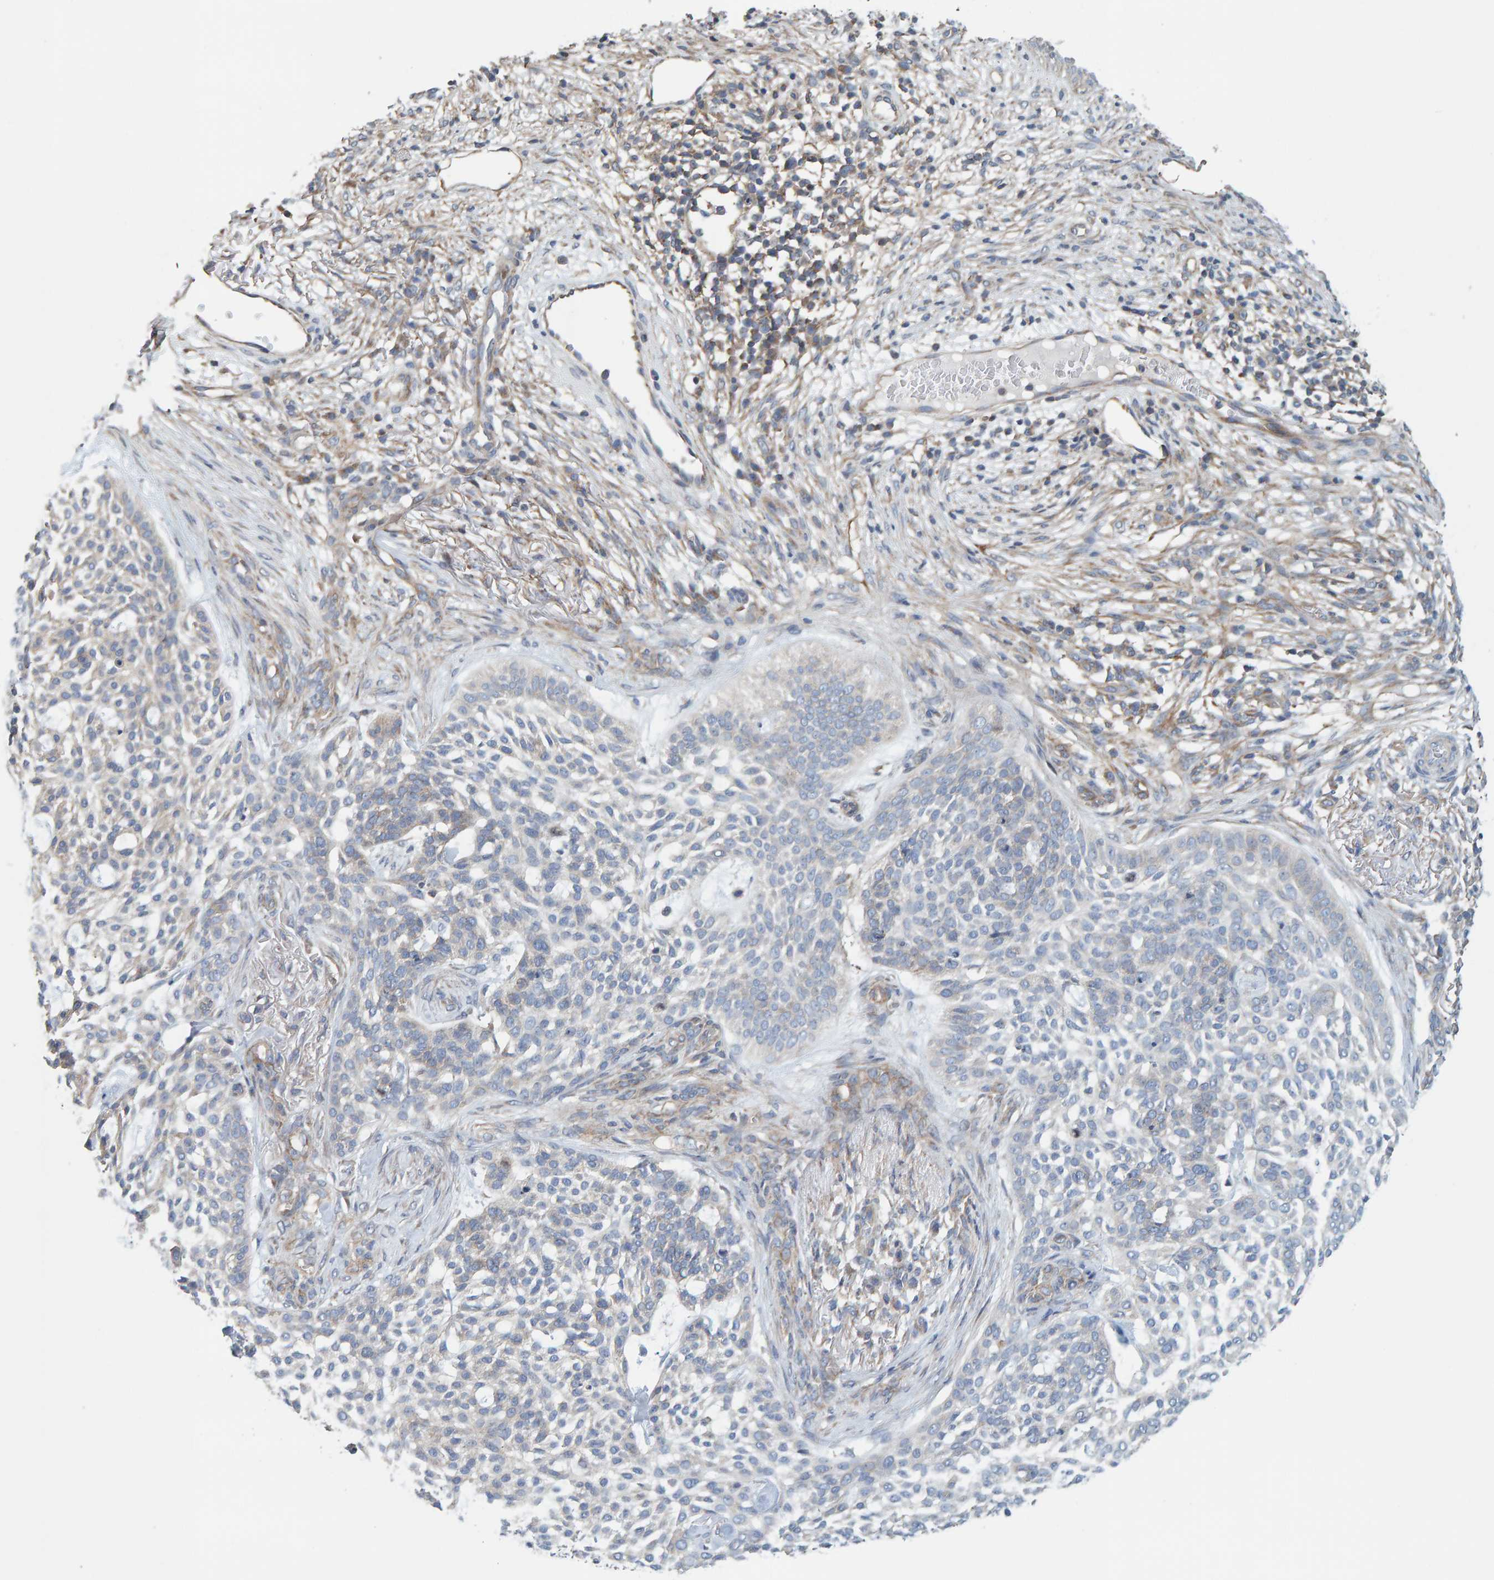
{"staining": {"intensity": "weak", "quantity": "<25%", "location": "cytoplasmic/membranous"}, "tissue": "skin cancer", "cell_type": "Tumor cells", "image_type": "cancer", "snomed": [{"axis": "morphology", "description": "Basal cell carcinoma"}, {"axis": "topography", "description": "Skin"}], "caption": "Immunohistochemistry of skin basal cell carcinoma exhibits no staining in tumor cells.", "gene": "RGP1", "patient": {"sex": "female", "age": 64}}